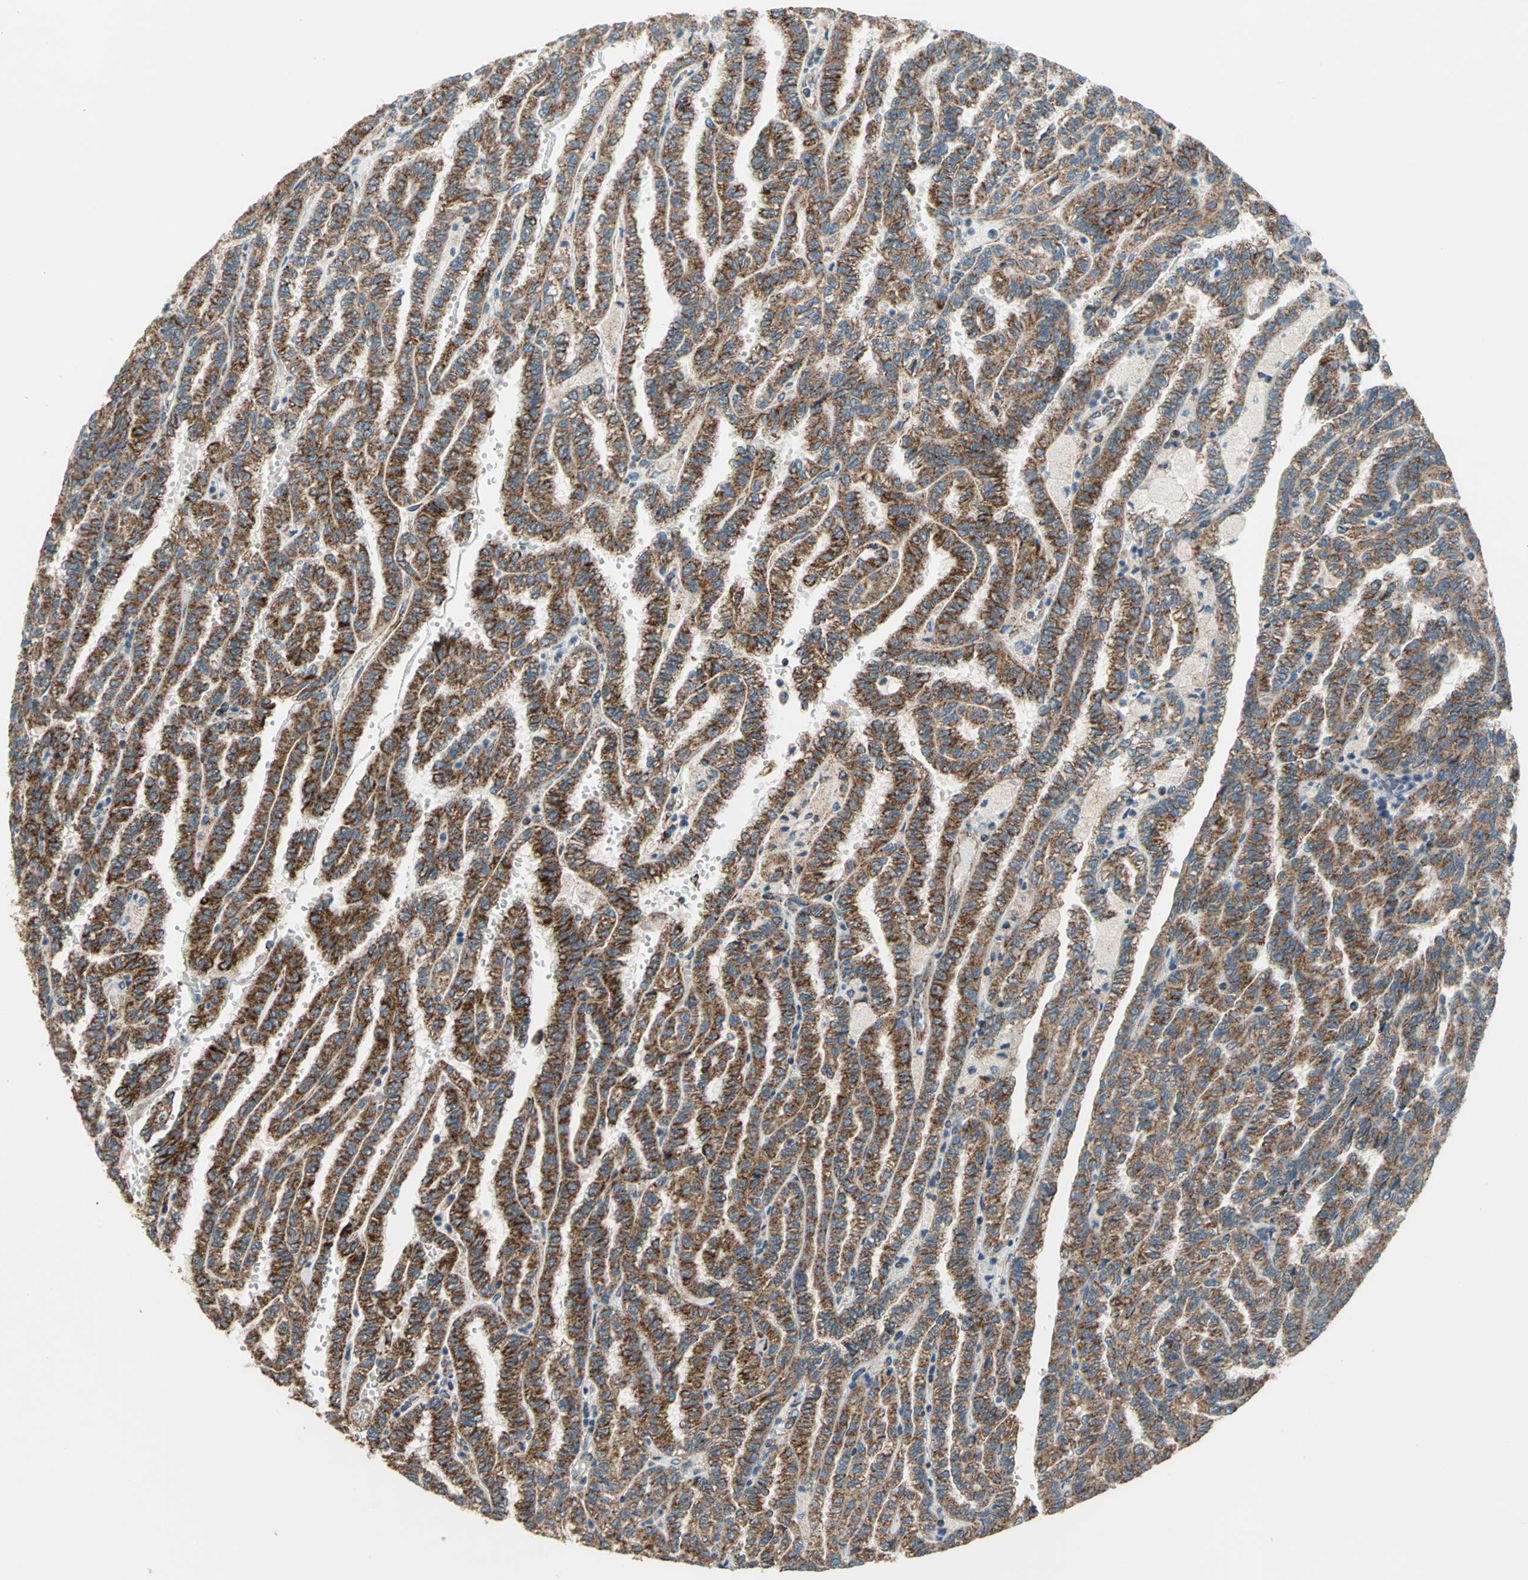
{"staining": {"intensity": "moderate", "quantity": ">75%", "location": "cytoplasmic/membranous"}, "tissue": "renal cancer", "cell_type": "Tumor cells", "image_type": "cancer", "snomed": [{"axis": "morphology", "description": "Inflammation, NOS"}, {"axis": "morphology", "description": "Adenocarcinoma, NOS"}, {"axis": "topography", "description": "Kidney"}], "caption": "The histopathology image demonstrates immunohistochemical staining of renal cancer. There is moderate cytoplasmic/membranous positivity is present in about >75% of tumor cells.", "gene": "MRPS22", "patient": {"sex": "male", "age": 68}}